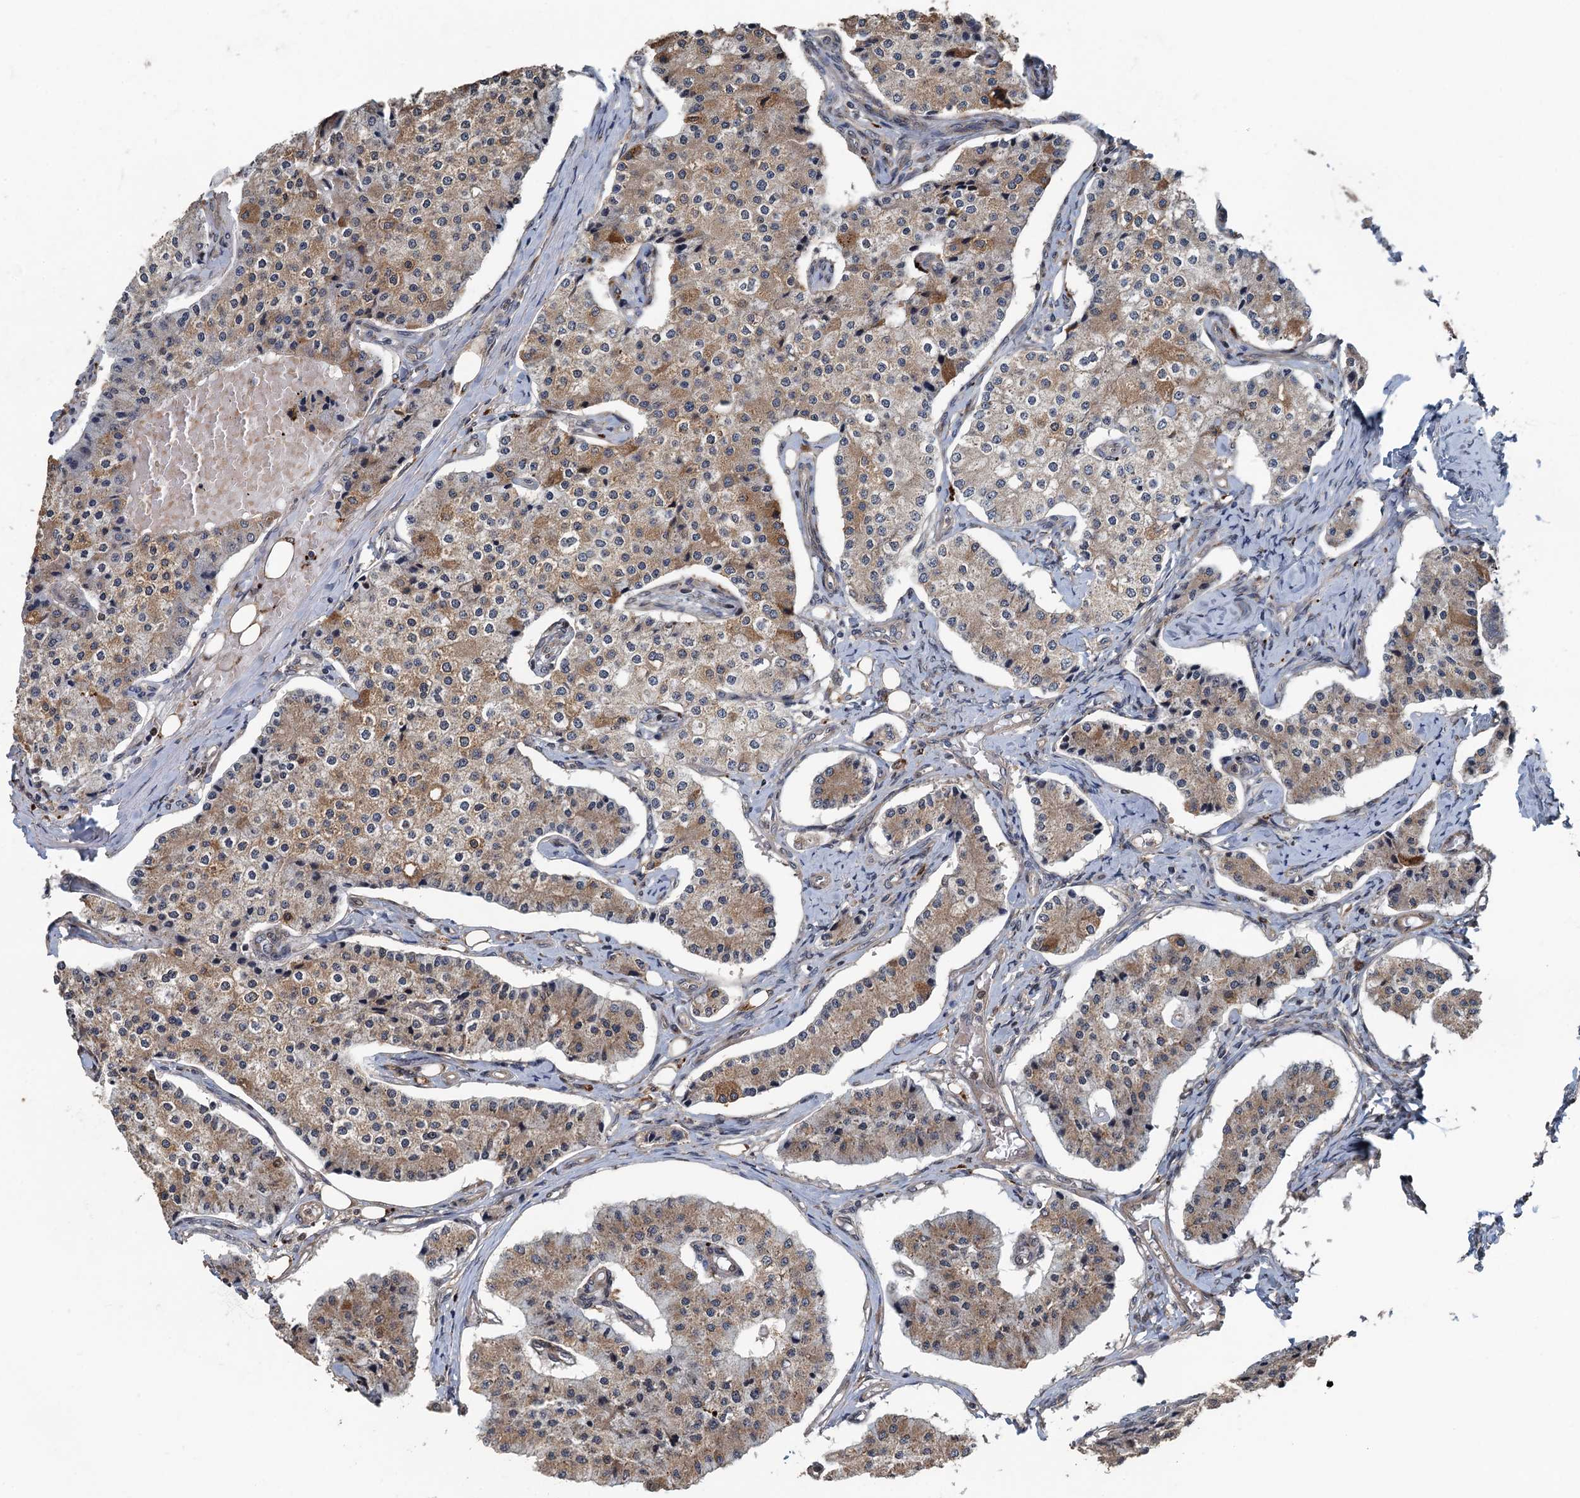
{"staining": {"intensity": "moderate", "quantity": "25%-75%", "location": "cytoplasmic/membranous"}, "tissue": "carcinoid", "cell_type": "Tumor cells", "image_type": "cancer", "snomed": [{"axis": "morphology", "description": "Carcinoid, malignant, NOS"}, {"axis": "topography", "description": "Colon"}], "caption": "This is an image of immunohistochemistry staining of carcinoid, which shows moderate expression in the cytoplasmic/membranous of tumor cells.", "gene": "AGRN", "patient": {"sex": "female", "age": 52}}